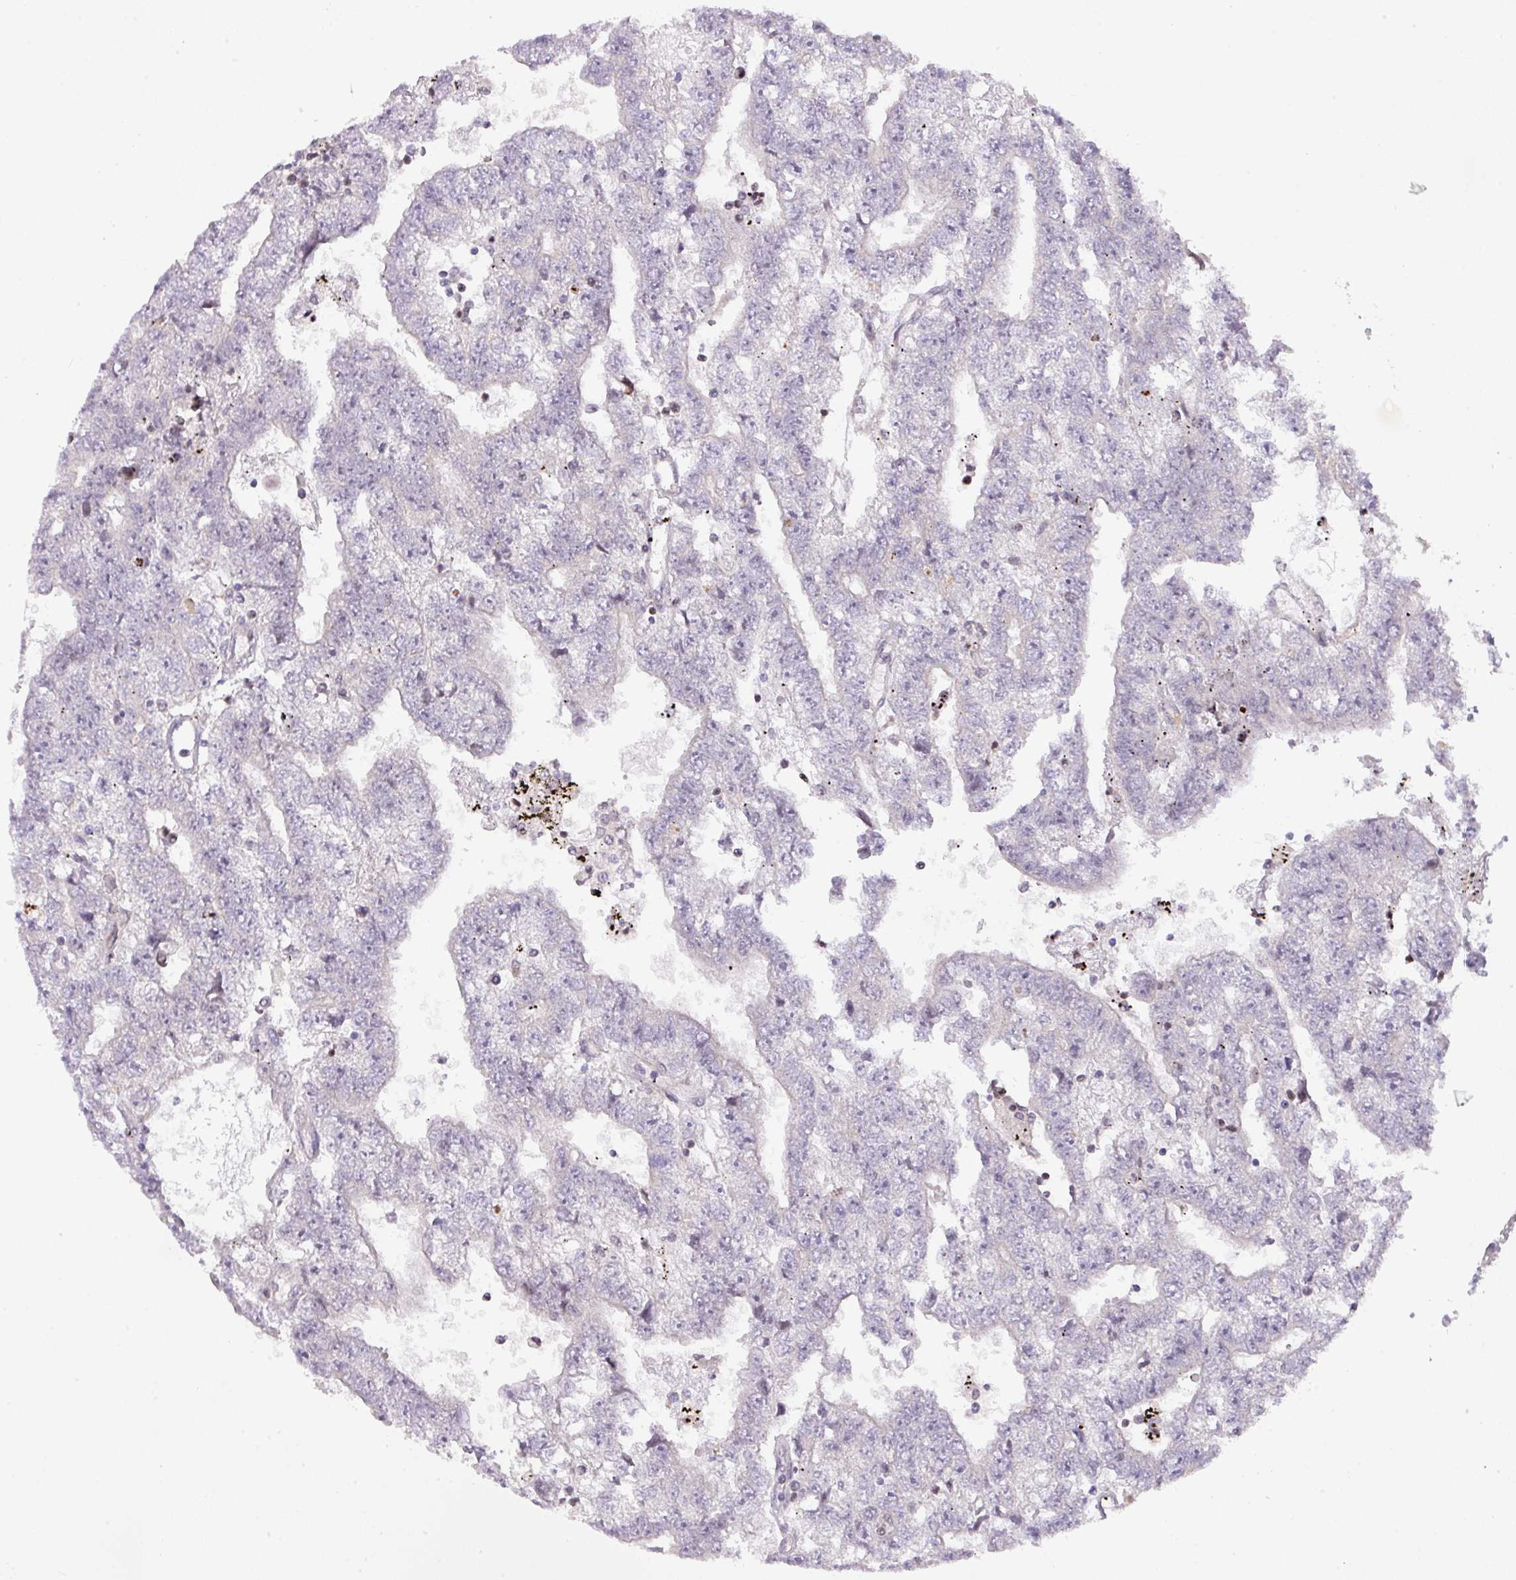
{"staining": {"intensity": "negative", "quantity": "none", "location": "none"}, "tissue": "testis cancer", "cell_type": "Tumor cells", "image_type": "cancer", "snomed": [{"axis": "morphology", "description": "Carcinoma, Embryonal, NOS"}, {"axis": "topography", "description": "Testis"}], "caption": "Embryonal carcinoma (testis) was stained to show a protein in brown. There is no significant positivity in tumor cells. Brightfield microscopy of immunohistochemistry (IHC) stained with DAB (3,3'-diaminobenzidine) (brown) and hematoxylin (blue), captured at high magnification.", "gene": "ZNF394", "patient": {"sex": "male", "age": 25}}